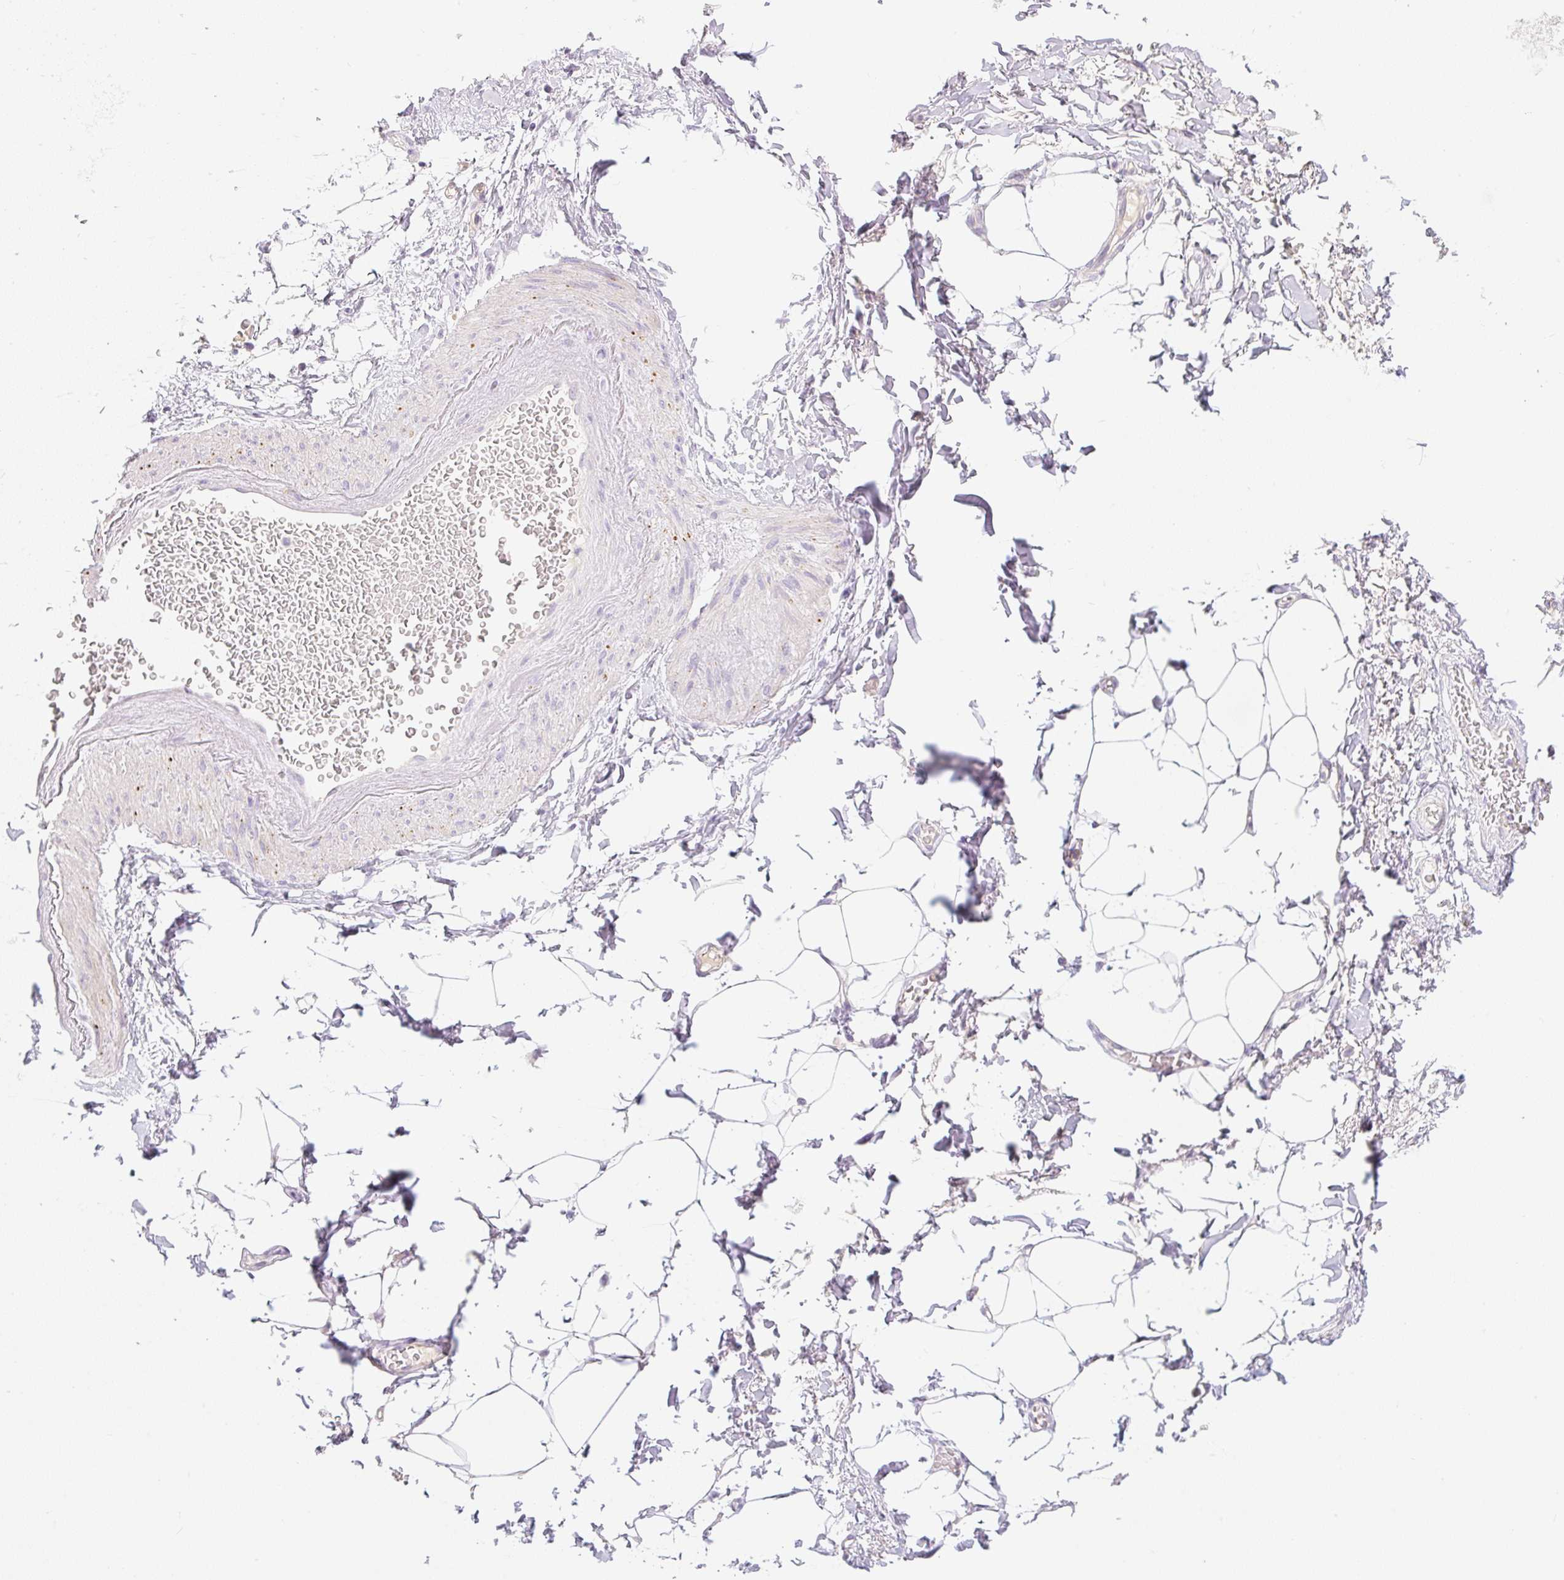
{"staining": {"intensity": "negative", "quantity": "none", "location": "none"}, "tissue": "adipose tissue", "cell_type": "Adipocytes", "image_type": "normal", "snomed": [{"axis": "morphology", "description": "Normal tissue, NOS"}, {"axis": "topography", "description": "Vagina"}, {"axis": "topography", "description": "Peripheral nerve tissue"}], "caption": "Immunohistochemistry histopathology image of benign adipose tissue stained for a protein (brown), which shows no staining in adipocytes.", "gene": "MIA2", "patient": {"sex": "female", "age": 71}}